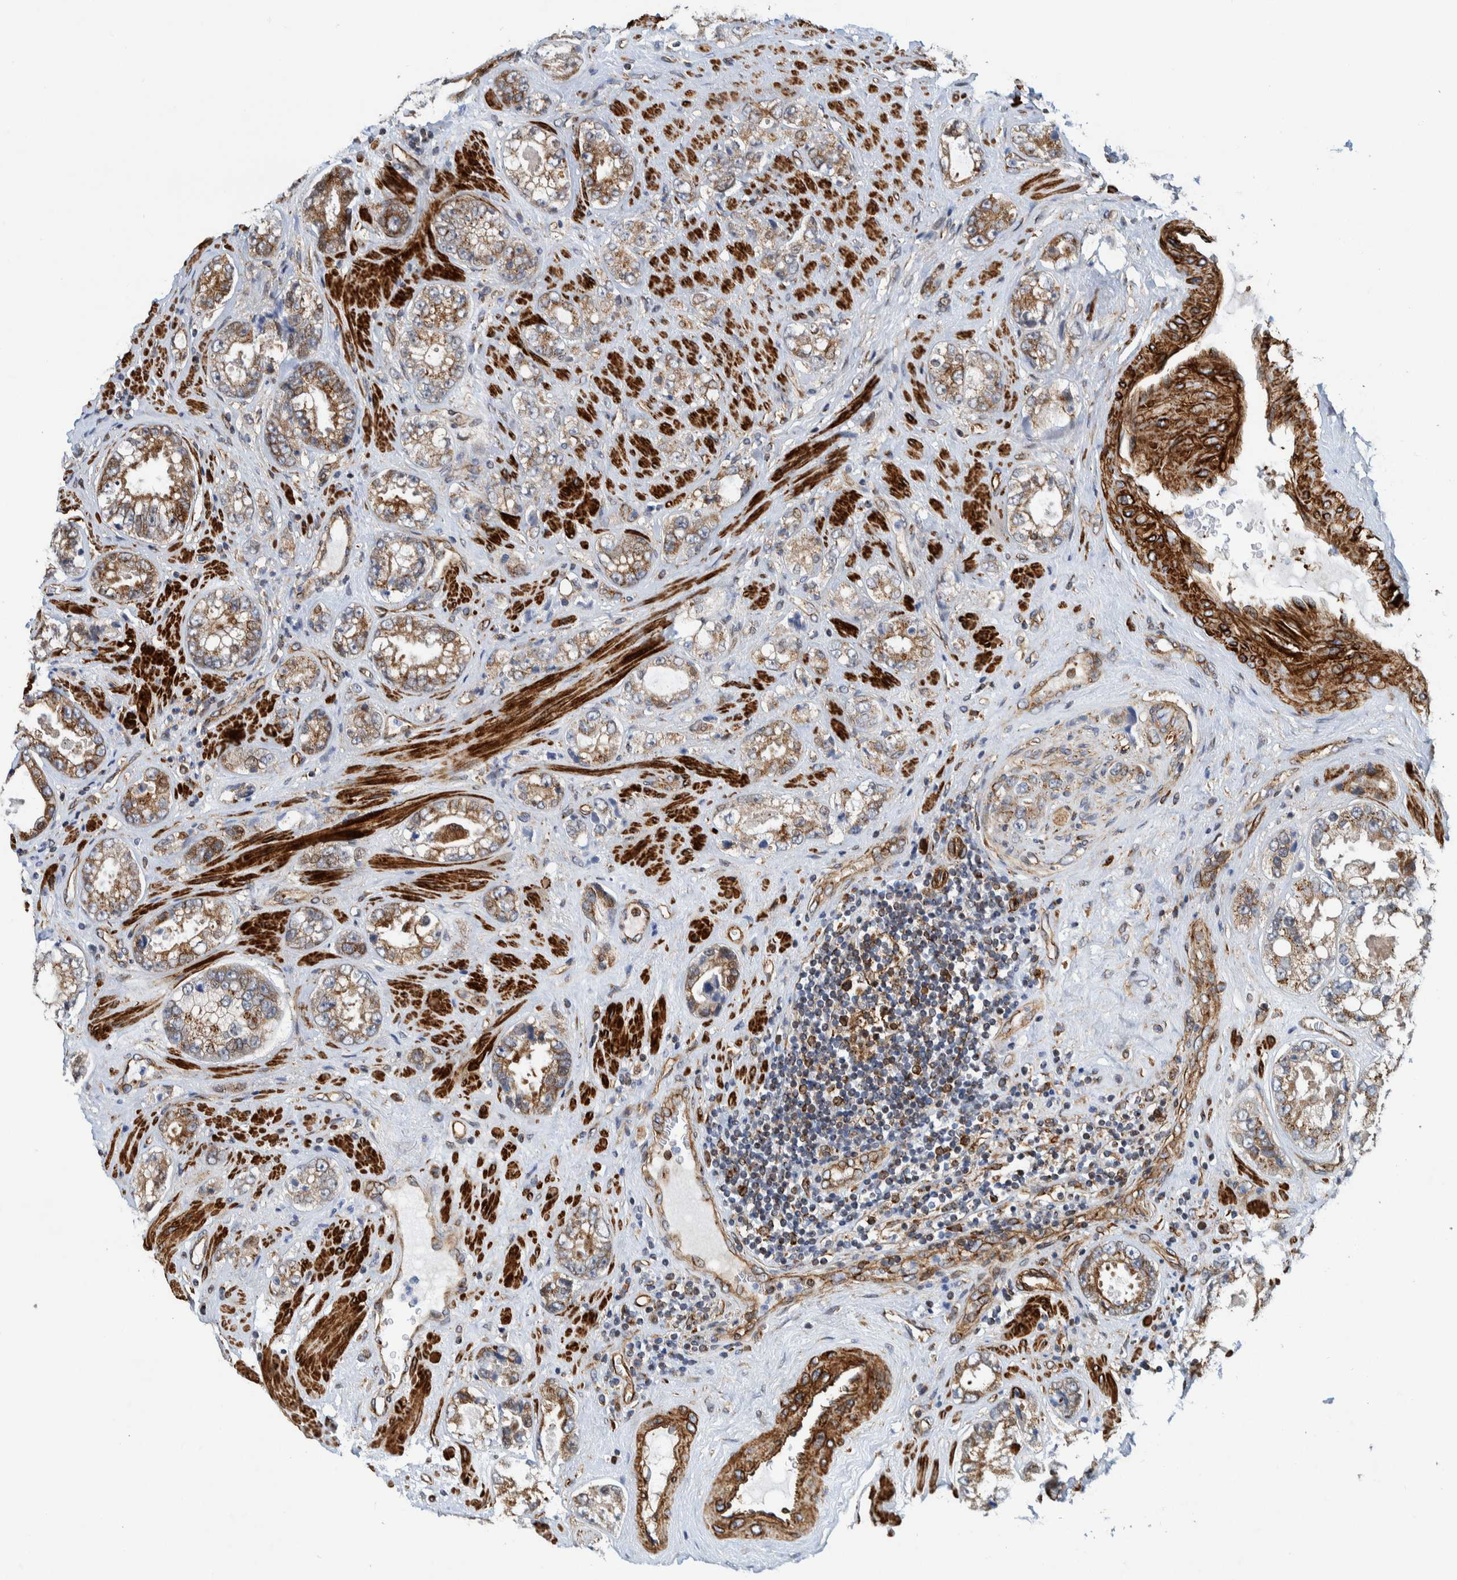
{"staining": {"intensity": "moderate", "quantity": ">75%", "location": "cytoplasmic/membranous"}, "tissue": "prostate cancer", "cell_type": "Tumor cells", "image_type": "cancer", "snomed": [{"axis": "morphology", "description": "Adenocarcinoma, High grade"}, {"axis": "topography", "description": "Prostate"}], "caption": "Protein staining shows moderate cytoplasmic/membranous staining in about >75% of tumor cells in high-grade adenocarcinoma (prostate). (DAB IHC, brown staining for protein, blue staining for nuclei).", "gene": "CCDC57", "patient": {"sex": "male", "age": 61}}